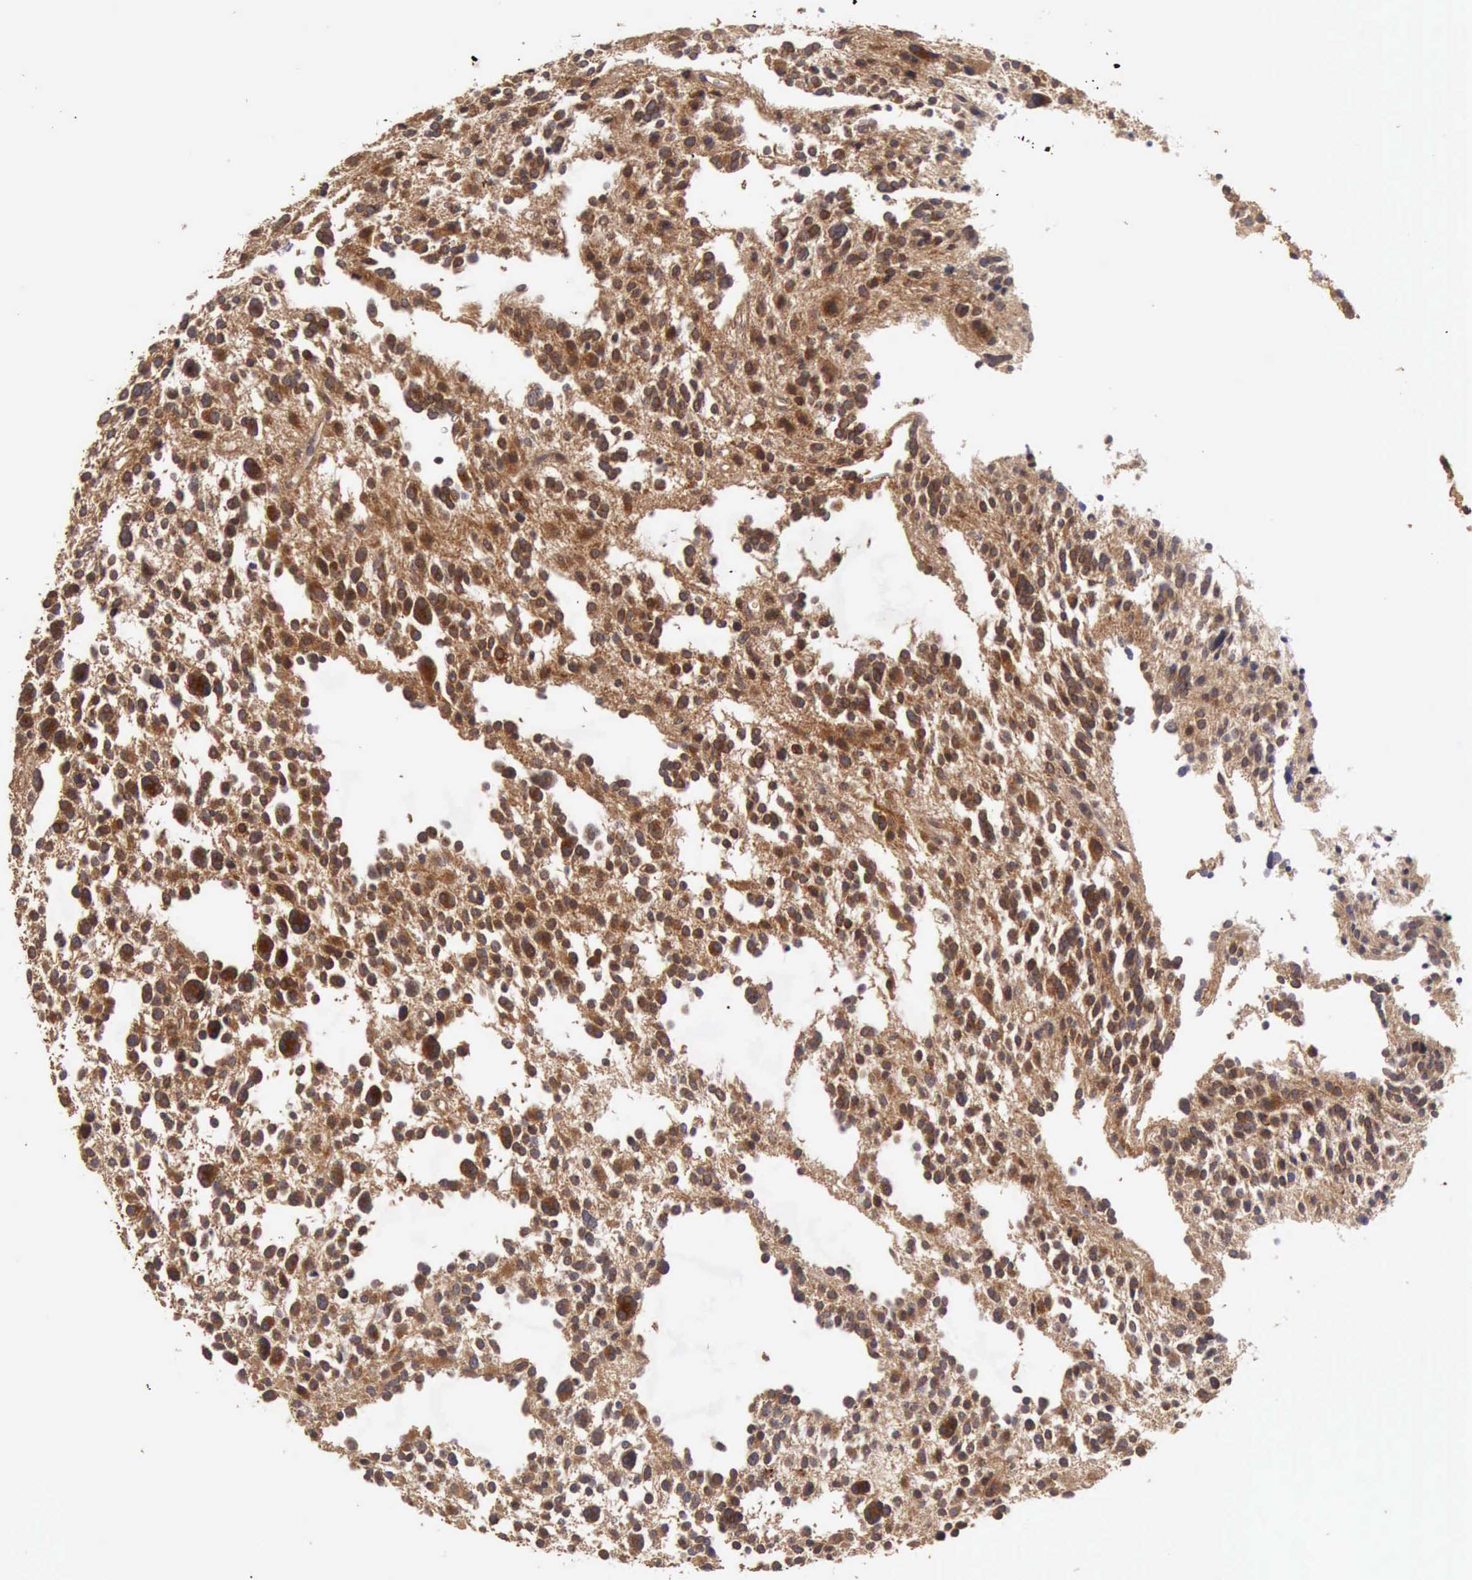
{"staining": {"intensity": "moderate", "quantity": ">75%", "location": "cytoplasmic/membranous"}, "tissue": "glioma", "cell_type": "Tumor cells", "image_type": "cancer", "snomed": [{"axis": "morphology", "description": "Glioma, malignant, Low grade"}, {"axis": "topography", "description": "Brain"}], "caption": "An image of malignant glioma (low-grade) stained for a protein shows moderate cytoplasmic/membranous brown staining in tumor cells. Nuclei are stained in blue.", "gene": "BMX", "patient": {"sex": "female", "age": 36}}